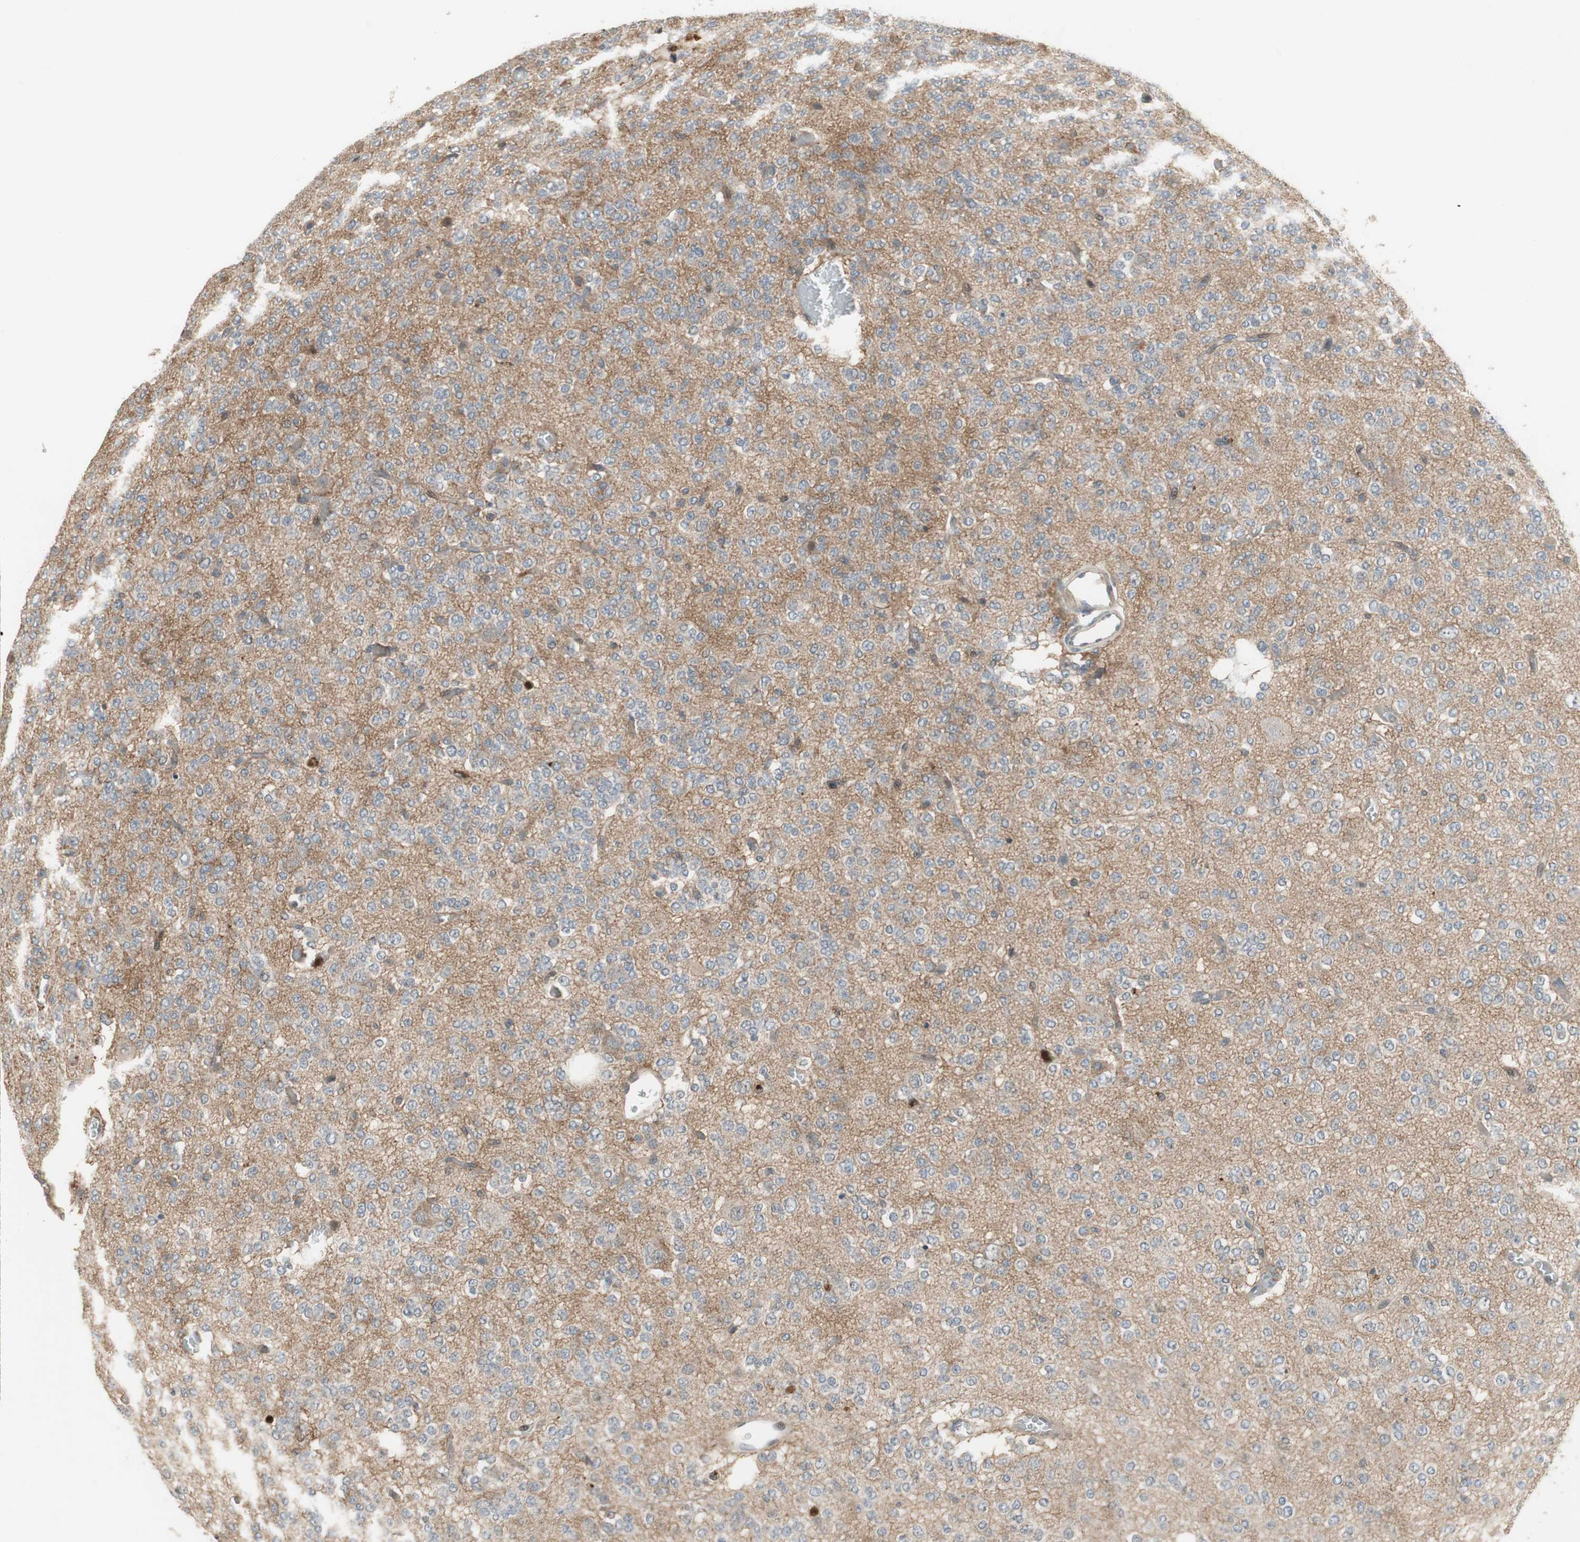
{"staining": {"intensity": "moderate", "quantity": ">75%", "location": "cytoplasmic/membranous"}, "tissue": "glioma", "cell_type": "Tumor cells", "image_type": "cancer", "snomed": [{"axis": "morphology", "description": "Glioma, malignant, Low grade"}, {"axis": "topography", "description": "Brain"}], "caption": "This is an image of immunohistochemistry staining of malignant low-grade glioma, which shows moderate staining in the cytoplasmic/membranous of tumor cells.", "gene": "SNX4", "patient": {"sex": "male", "age": 38}}